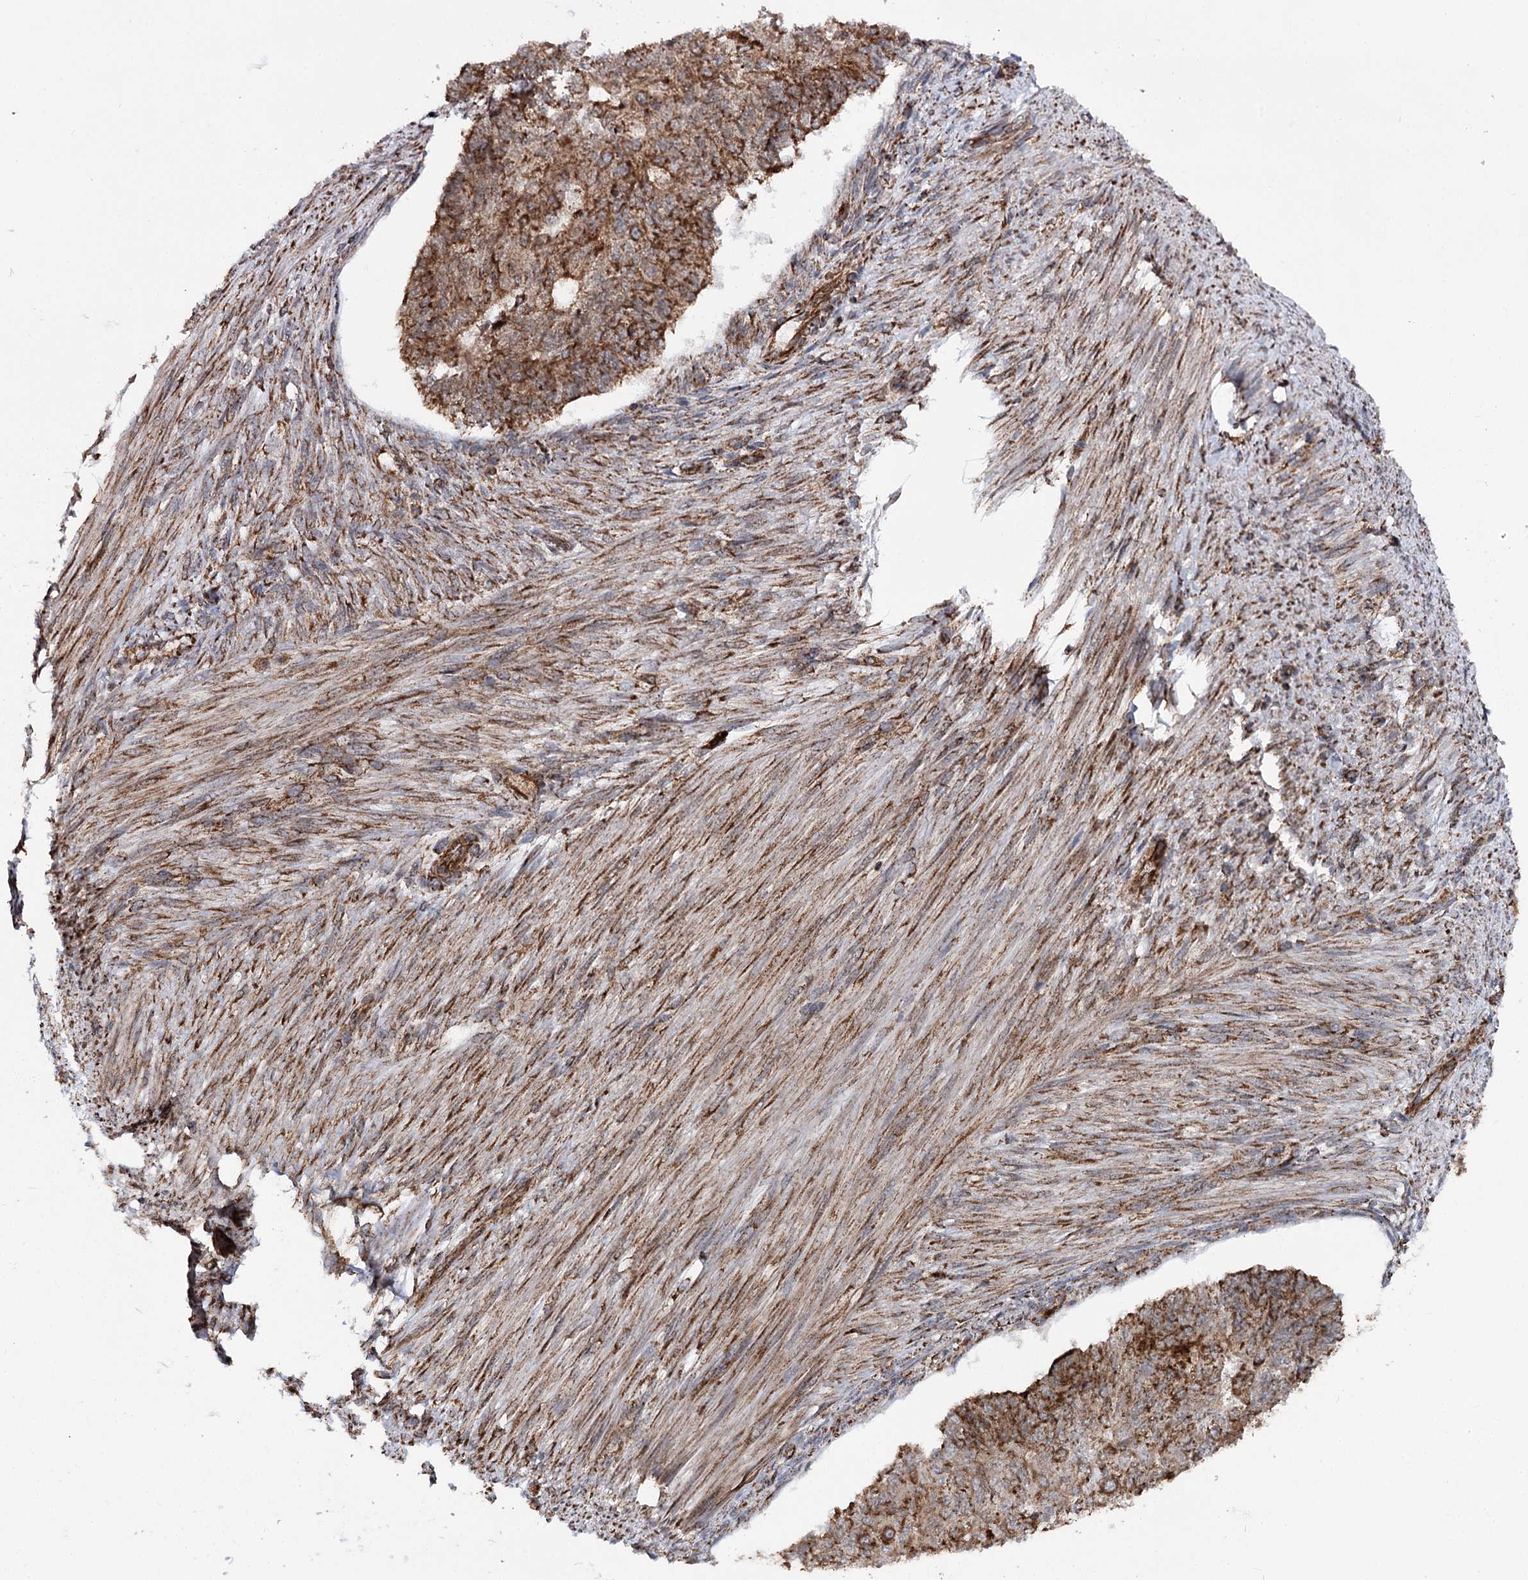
{"staining": {"intensity": "strong", "quantity": ">75%", "location": "cytoplasmic/membranous"}, "tissue": "endometrial cancer", "cell_type": "Tumor cells", "image_type": "cancer", "snomed": [{"axis": "morphology", "description": "Adenocarcinoma, NOS"}, {"axis": "topography", "description": "Endometrium"}], "caption": "The micrograph exhibits staining of endometrial adenocarcinoma, revealing strong cytoplasmic/membranous protein positivity (brown color) within tumor cells. The staining is performed using DAB (3,3'-diaminobenzidine) brown chromogen to label protein expression. The nuclei are counter-stained blue using hematoxylin.", "gene": "FGFR1OP2", "patient": {"sex": "female", "age": 32}}